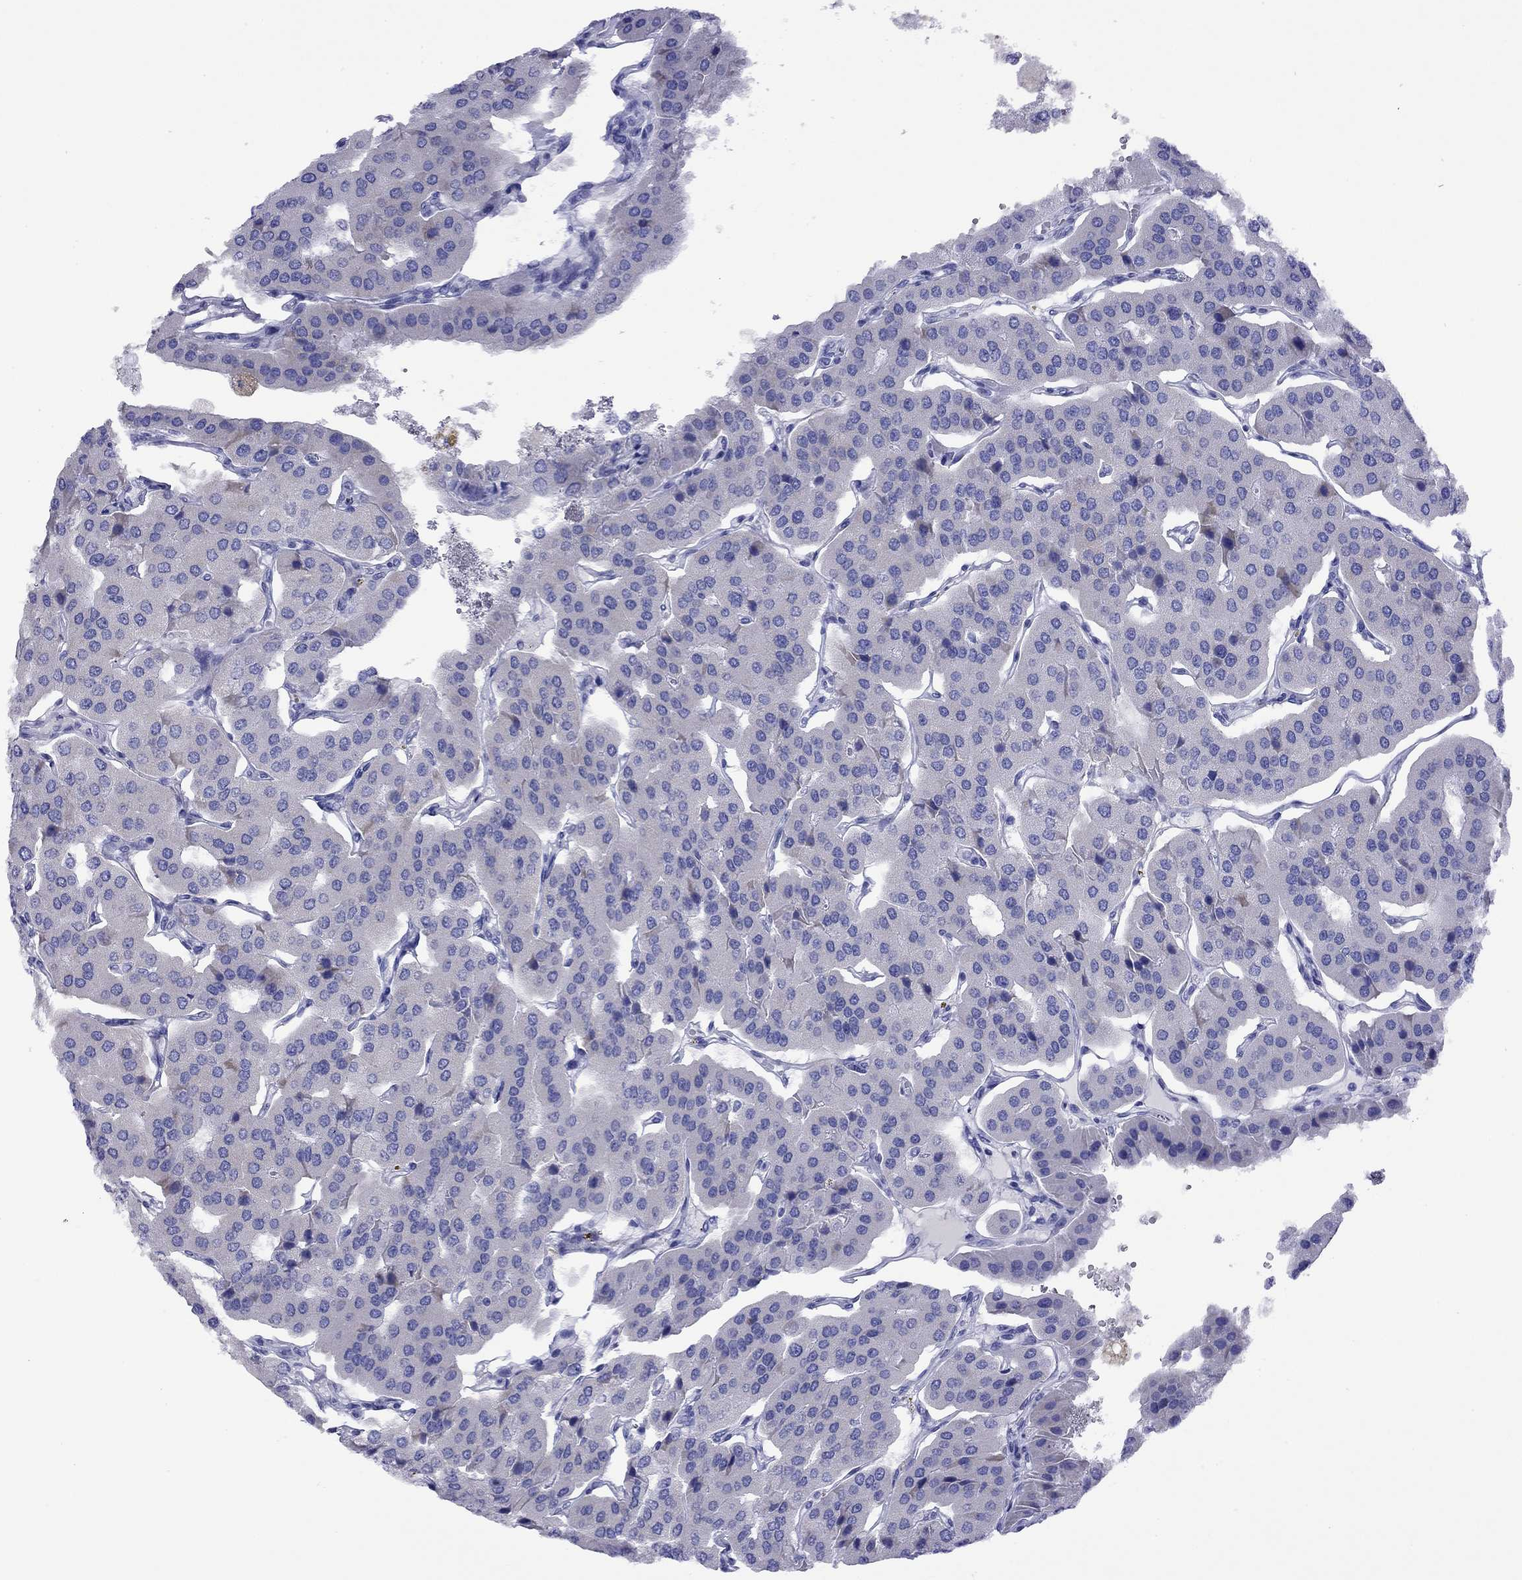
{"staining": {"intensity": "negative", "quantity": "none", "location": "none"}, "tissue": "parathyroid gland", "cell_type": "Glandular cells", "image_type": "normal", "snomed": [{"axis": "morphology", "description": "Normal tissue, NOS"}, {"axis": "morphology", "description": "Adenoma, NOS"}, {"axis": "topography", "description": "Parathyroid gland"}], "caption": "Immunohistochemistry (IHC) of normal parathyroid gland demonstrates no staining in glandular cells.", "gene": "FIGLA", "patient": {"sex": "female", "age": 86}}